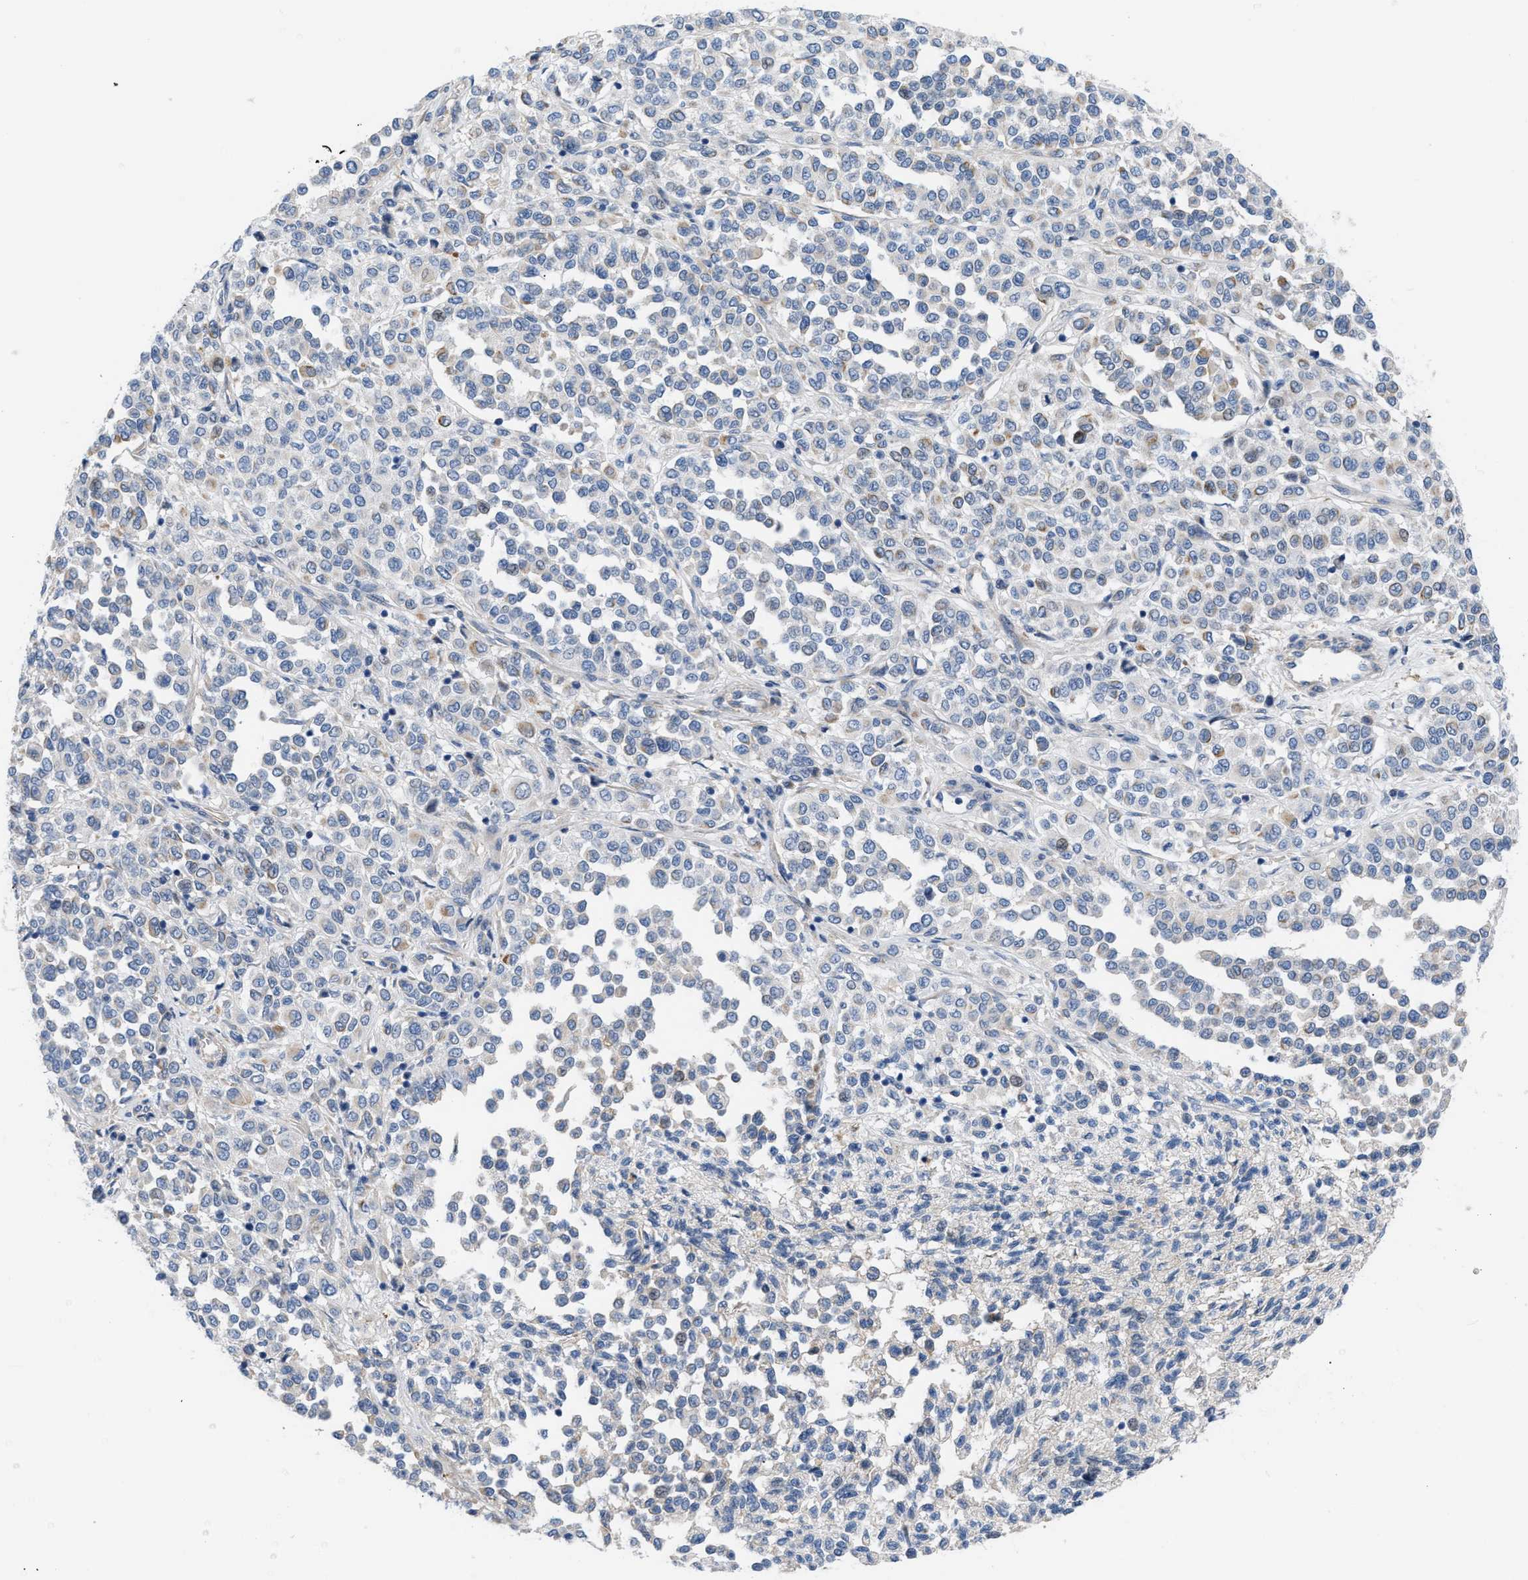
{"staining": {"intensity": "negative", "quantity": "none", "location": "none"}, "tissue": "melanoma", "cell_type": "Tumor cells", "image_type": "cancer", "snomed": [{"axis": "morphology", "description": "Malignant melanoma, Metastatic site"}, {"axis": "topography", "description": "Pancreas"}], "caption": "Immunohistochemistry (IHC) of human melanoma displays no positivity in tumor cells.", "gene": "TFPI", "patient": {"sex": "female", "age": 30}}